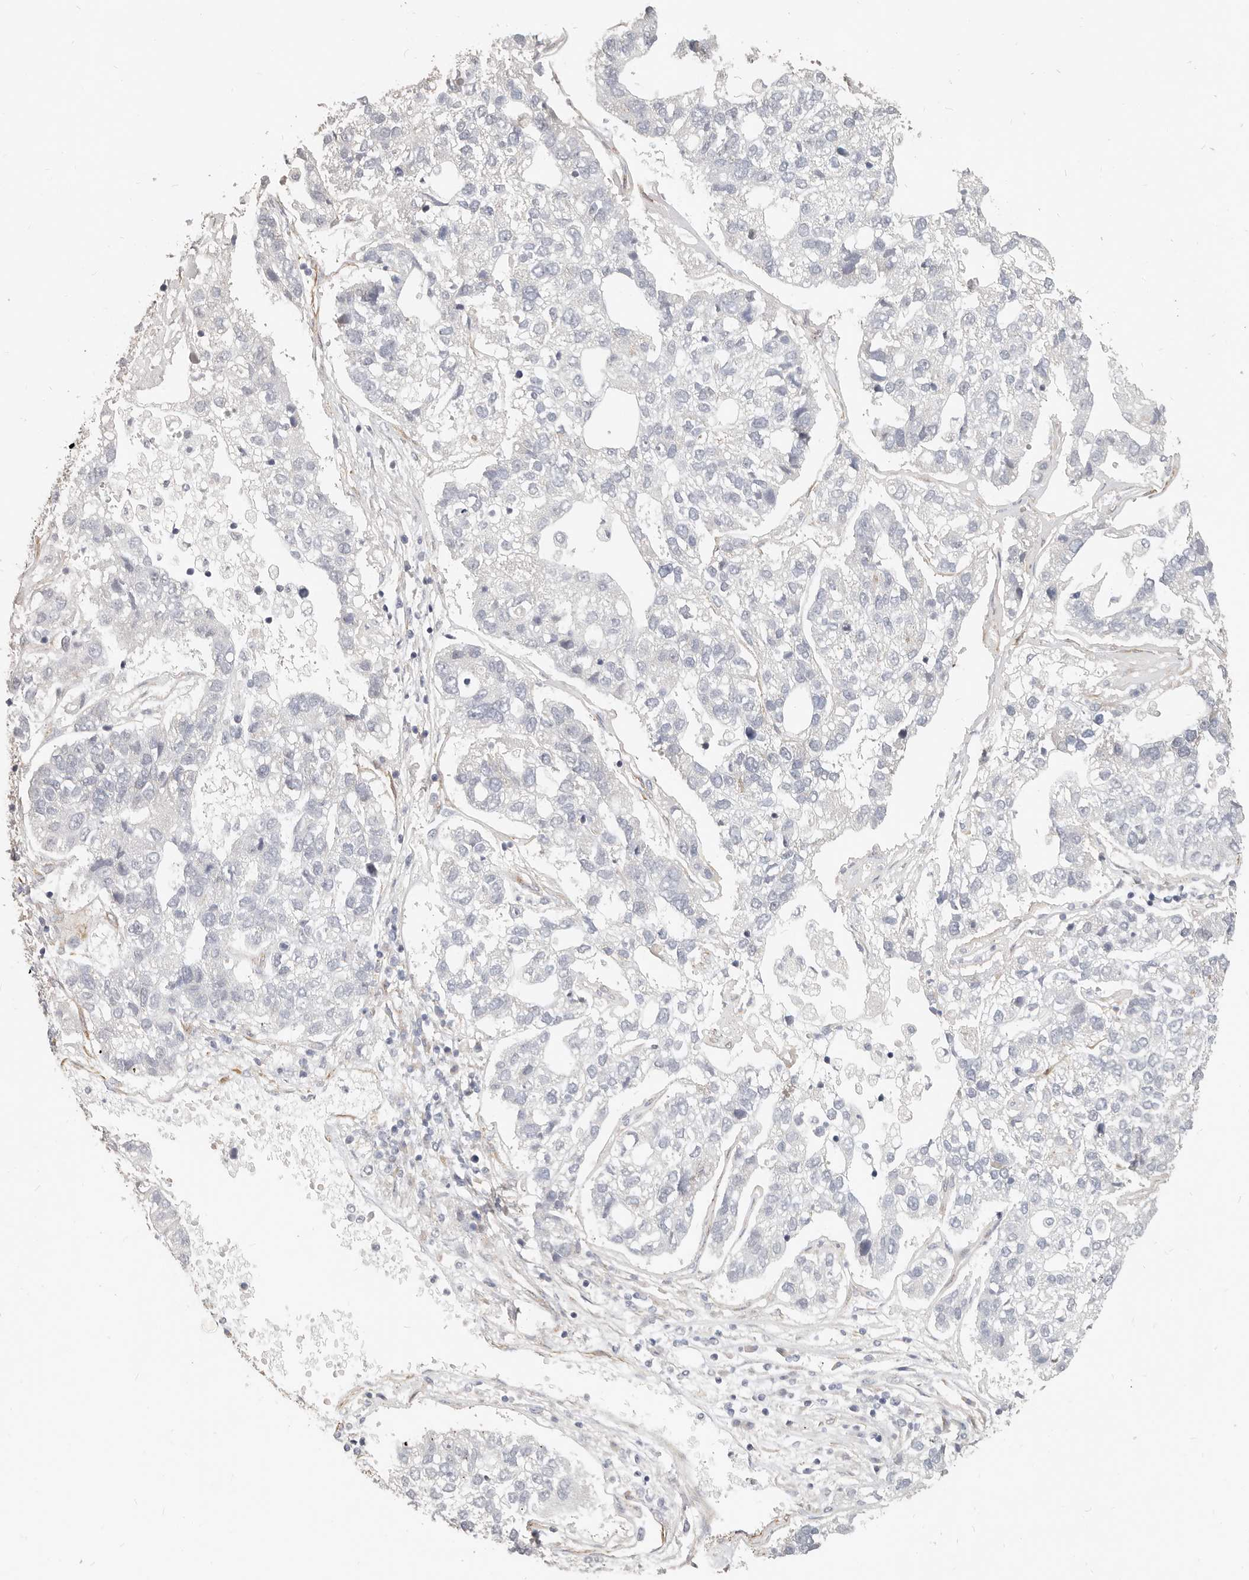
{"staining": {"intensity": "negative", "quantity": "none", "location": "none"}, "tissue": "pancreatic cancer", "cell_type": "Tumor cells", "image_type": "cancer", "snomed": [{"axis": "morphology", "description": "Adenocarcinoma, NOS"}, {"axis": "topography", "description": "Pancreas"}], "caption": "Pancreatic cancer (adenocarcinoma) was stained to show a protein in brown. There is no significant expression in tumor cells.", "gene": "RABAC1", "patient": {"sex": "female", "age": 61}}